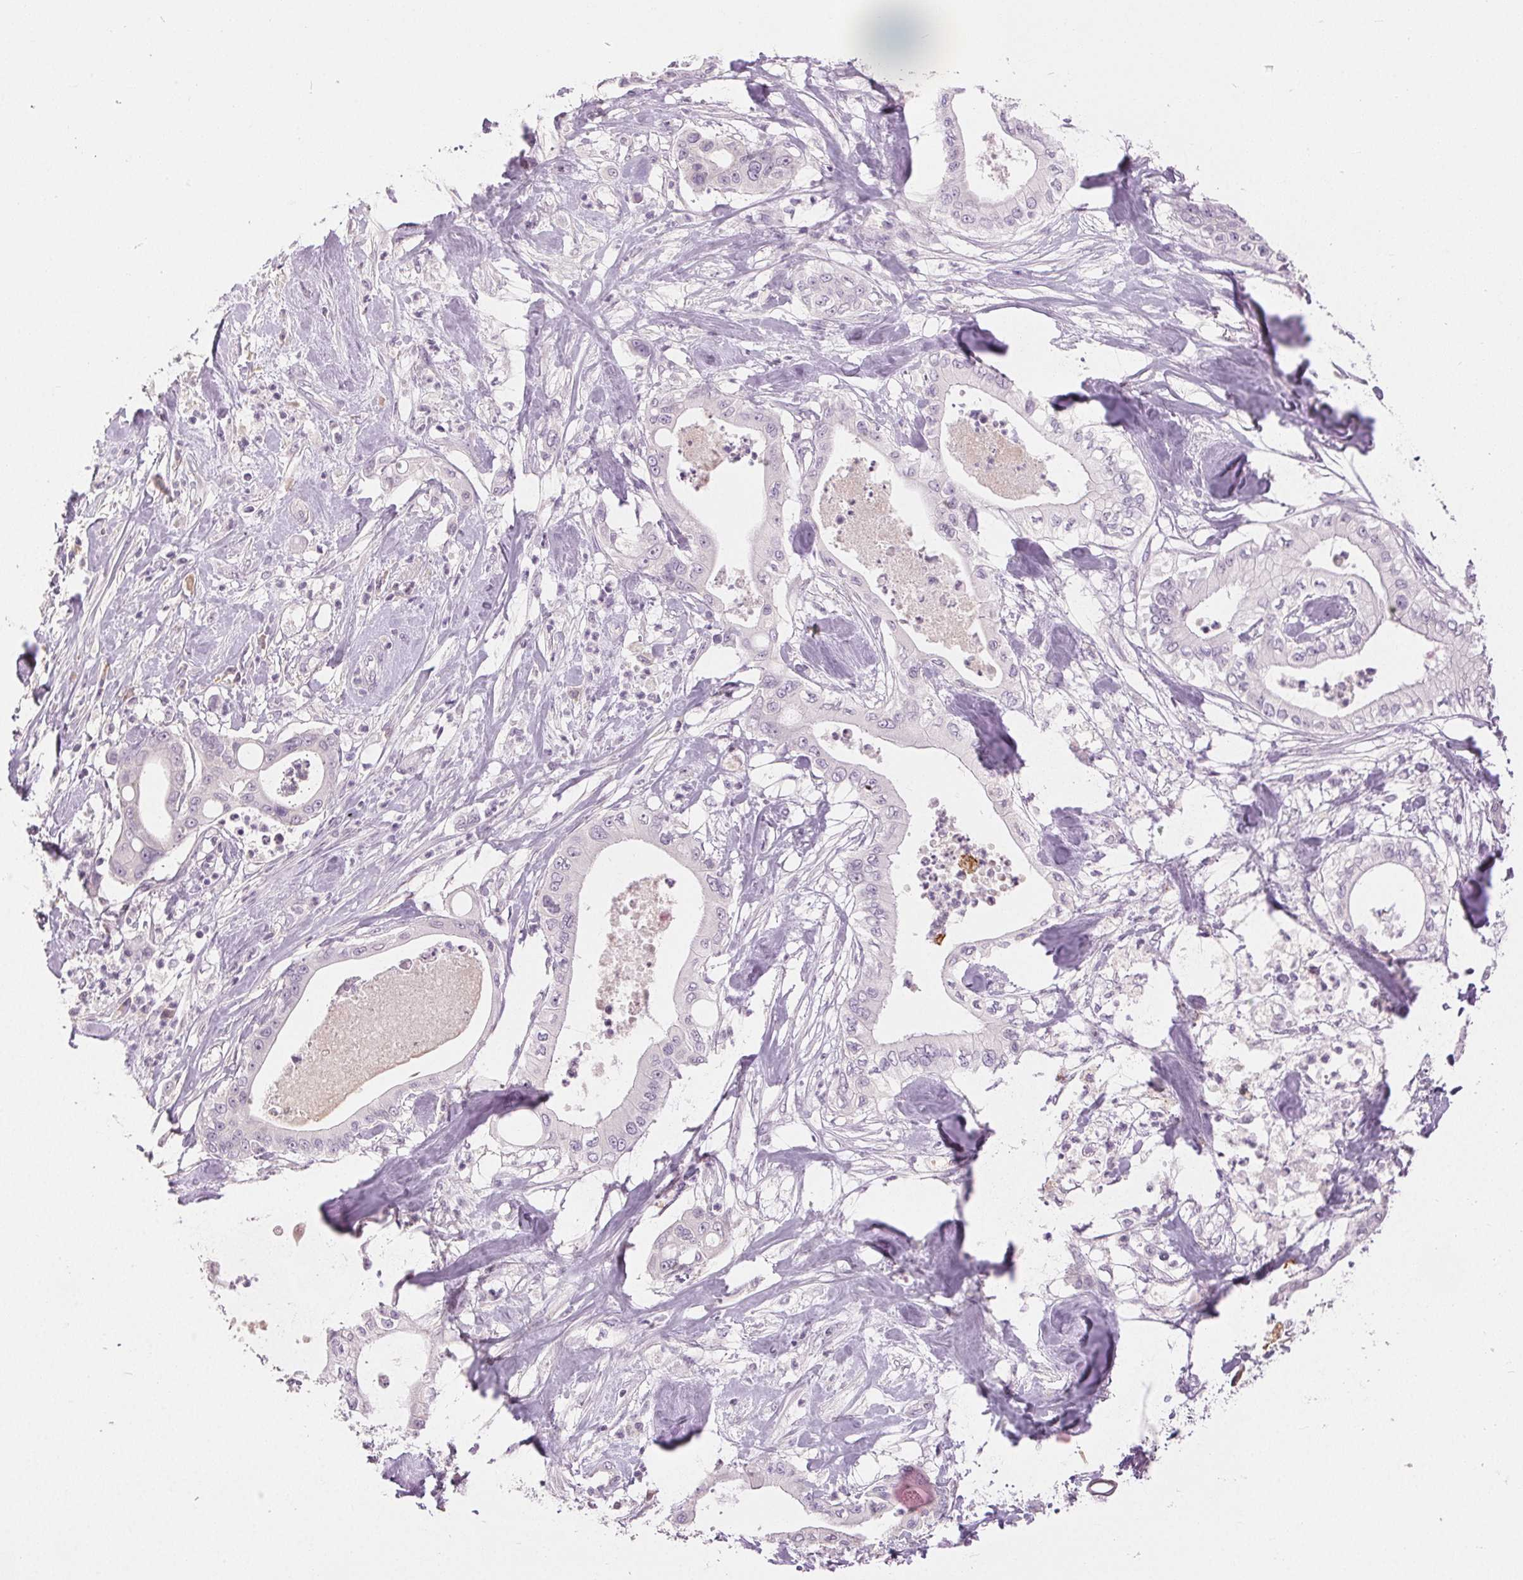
{"staining": {"intensity": "negative", "quantity": "none", "location": "none"}, "tissue": "pancreatic cancer", "cell_type": "Tumor cells", "image_type": "cancer", "snomed": [{"axis": "morphology", "description": "Adenocarcinoma, NOS"}, {"axis": "topography", "description": "Pancreas"}], "caption": "Immunohistochemistry (IHC) histopathology image of pancreatic cancer stained for a protein (brown), which reveals no positivity in tumor cells.", "gene": "DSG3", "patient": {"sex": "male", "age": 71}}